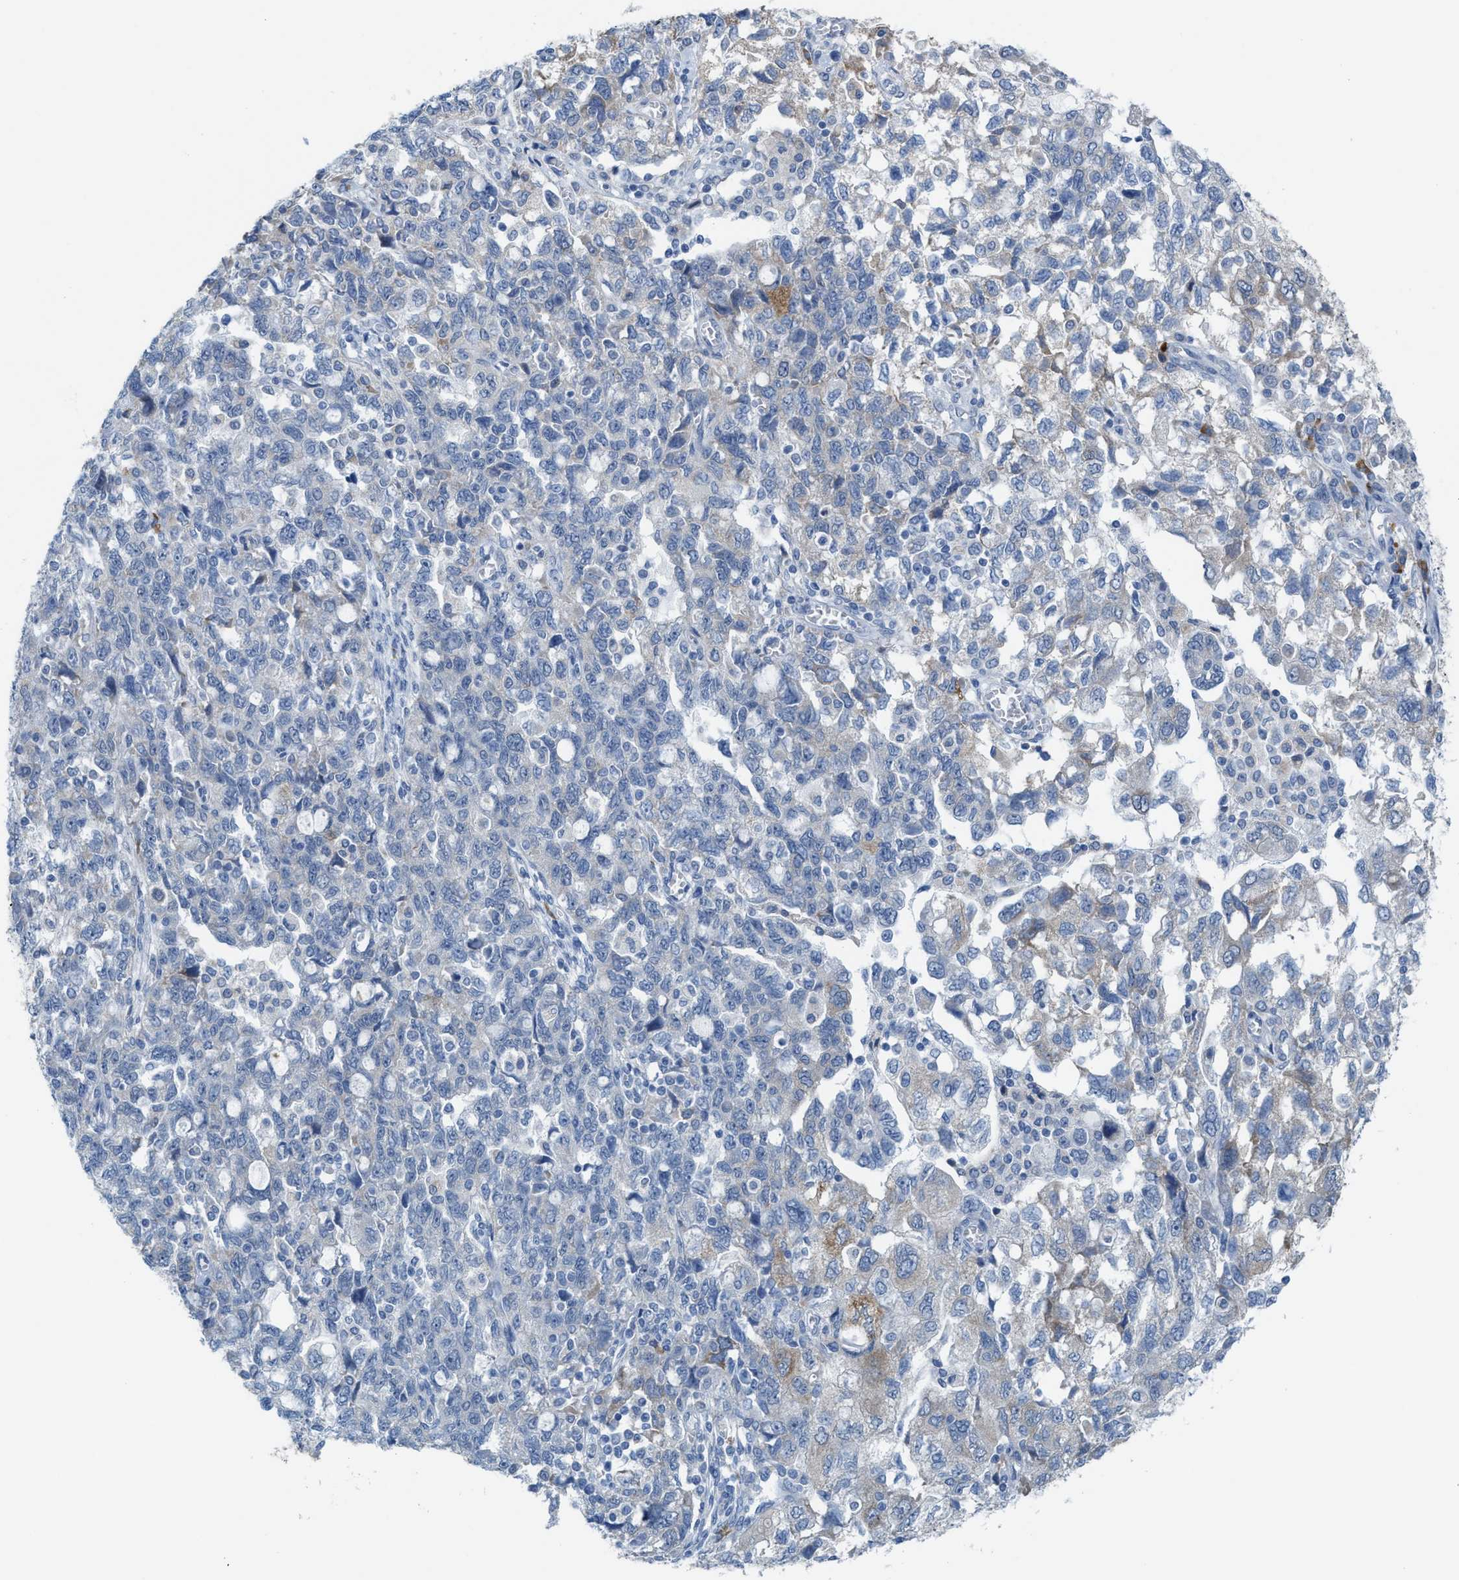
{"staining": {"intensity": "moderate", "quantity": "<25%", "location": "cytoplasmic/membranous"}, "tissue": "ovarian cancer", "cell_type": "Tumor cells", "image_type": "cancer", "snomed": [{"axis": "morphology", "description": "Carcinoma, NOS"}, {"axis": "morphology", "description": "Cystadenocarcinoma, serous, NOS"}, {"axis": "topography", "description": "Ovary"}], "caption": "There is low levels of moderate cytoplasmic/membranous staining in tumor cells of ovarian cancer, as demonstrated by immunohistochemical staining (brown color).", "gene": "KIFC3", "patient": {"sex": "female", "age": 69}}